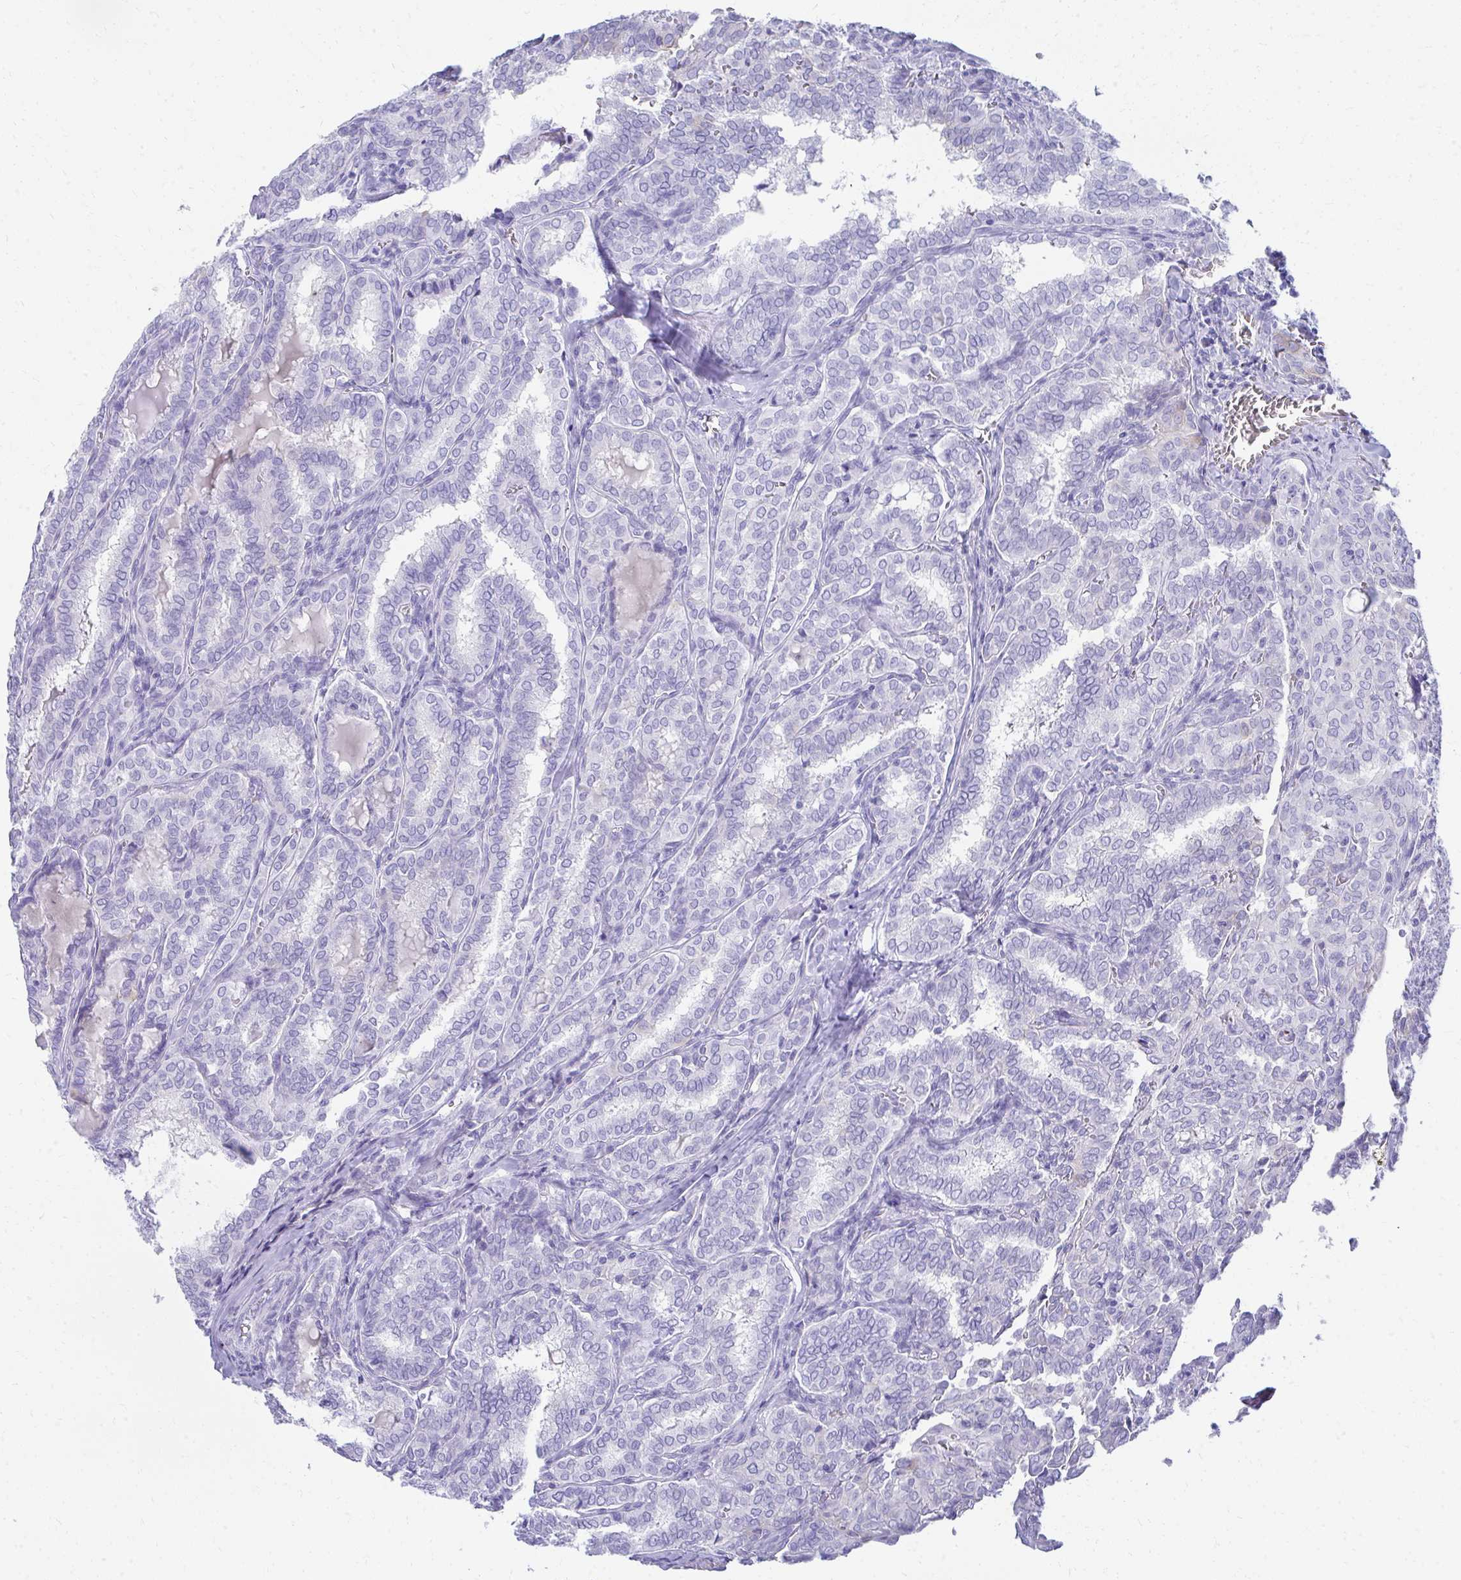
{"staining": {"intensity": "negative", "quantity": "none", "location": "none"}, "tissue": "thyroid cancer", "cell_type": "Tumor cells", "image_type": "cancer", "snomed": [{"axis": "morphology", "description": "Papillary adenocarcinoma, NOS"}, {"axis": "topography", "description": "Thyroid gland"}], "caption": "This is an immunohistochemistry (IHC) image of human thyroid papillary adenocarcinoma. There is no expression in tumor cells.", "gene": "SEC14L3", "patient": {"sex": "female", "age": 30}}